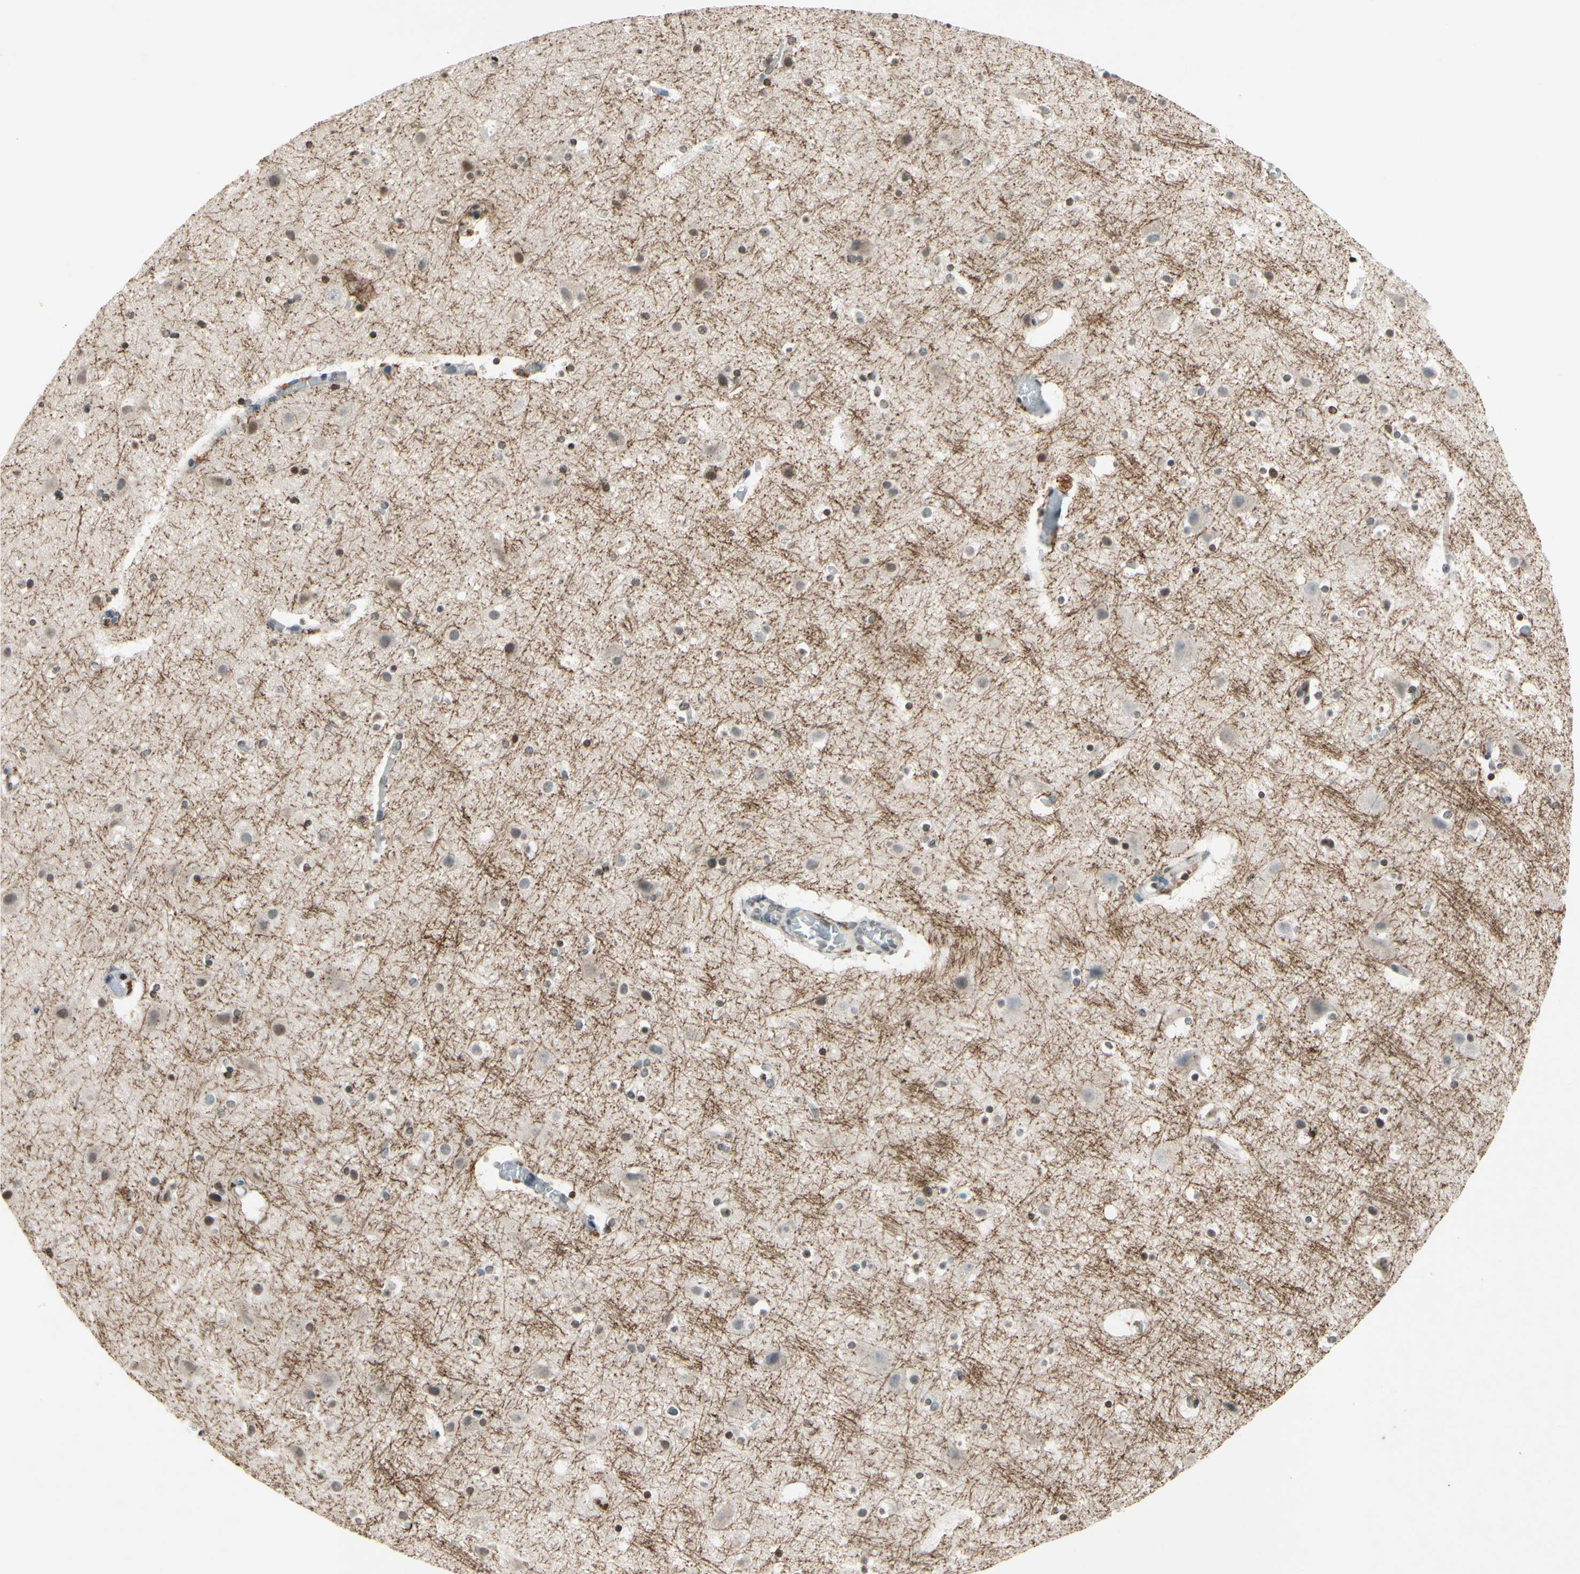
{"staining": {"intensity": "negative", "quantity": "none", "location": "none"}, "tissue": "cerebral cortex", "cell_type": "Endothelial cells", "image_type": "normal", "snomed": [{"axis": "morphology", "description": "Normal tissue, NOS"}, {"axis": "topography", "description": "Cerebral cortex"}], "caption": "Human cerebral cortex stained for a protein using immunohistochemistry reveals no staining in endothelial cells.", "gene": "CLDN11", "patient": {"sex": "male", "age": 45}}